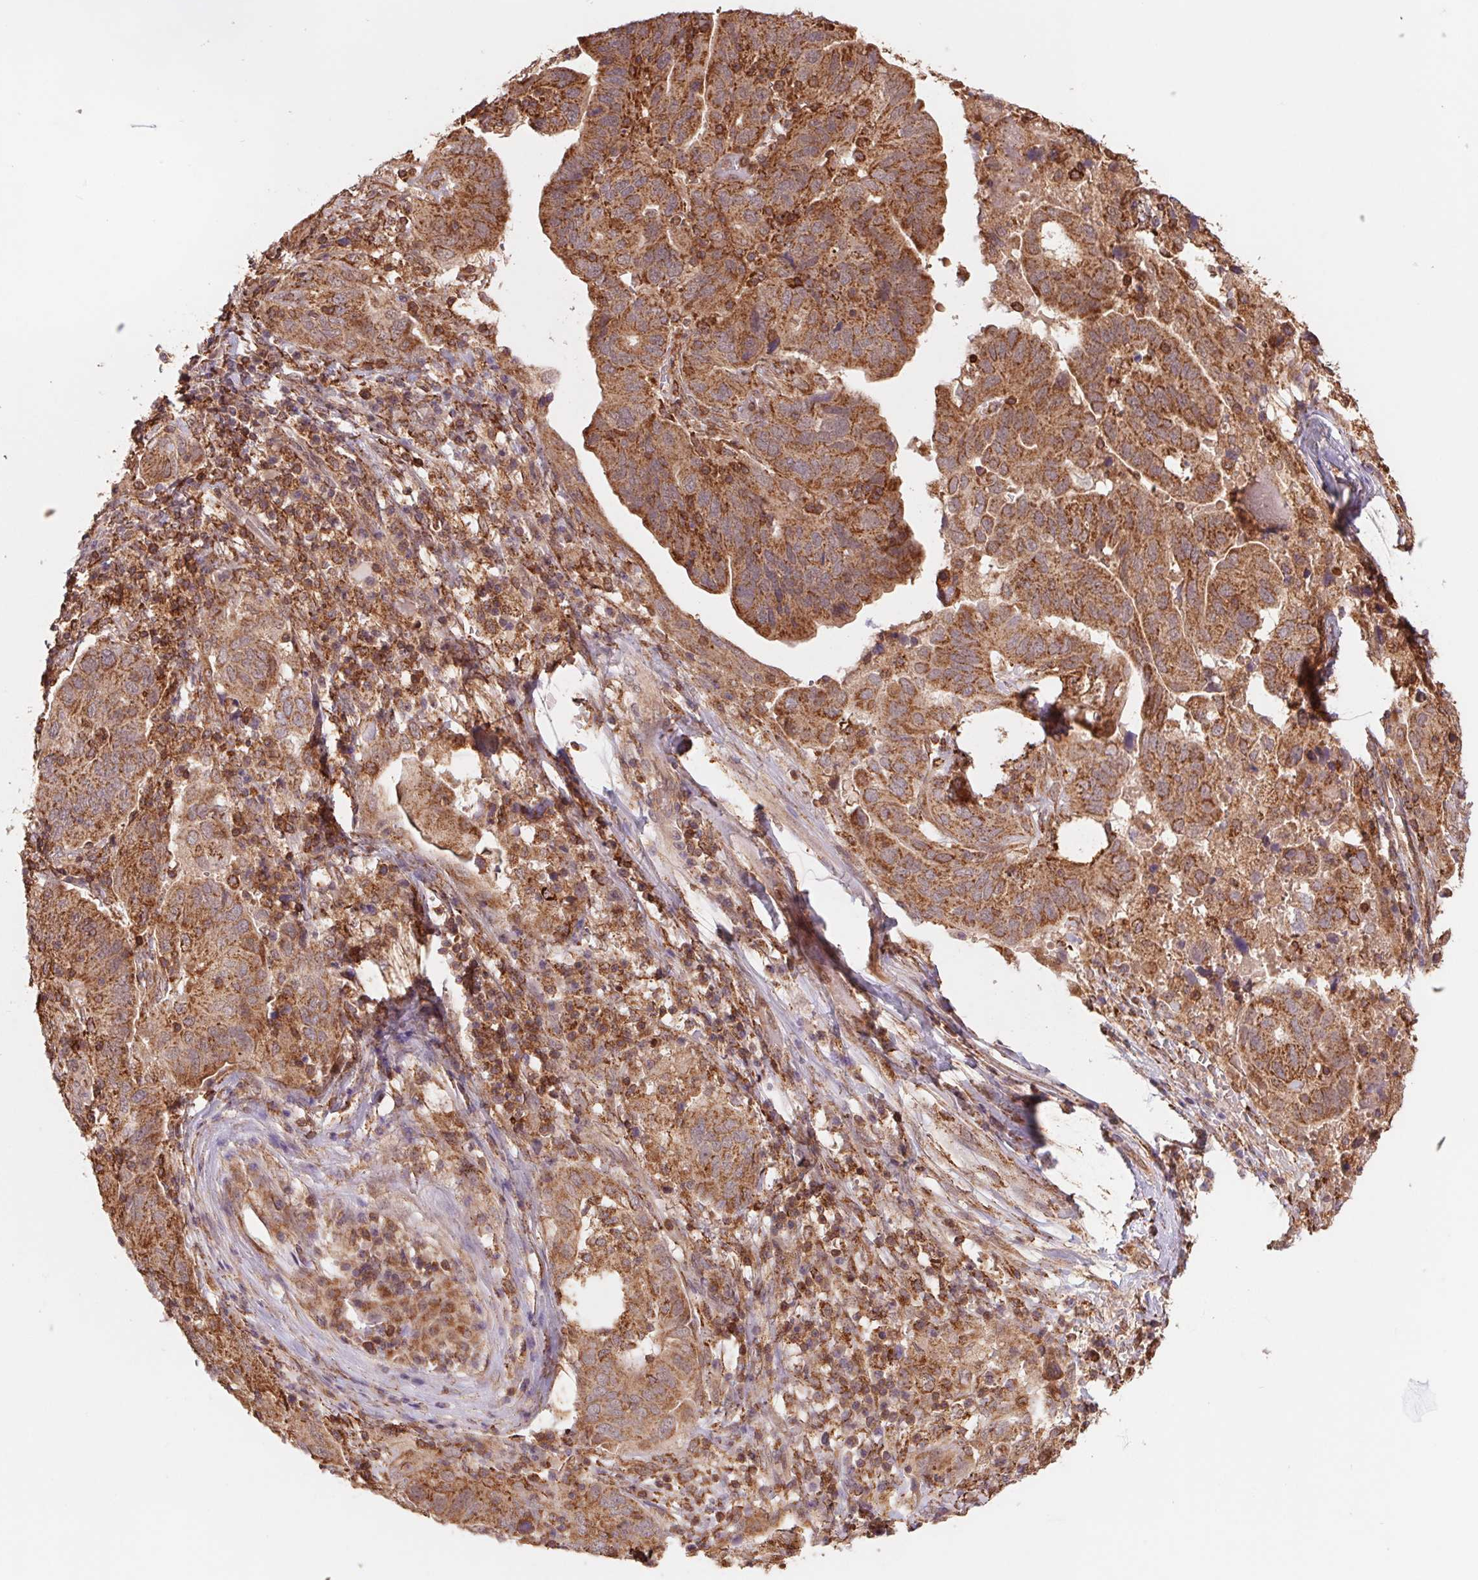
{"staining": {"intensity": "moderate", "quantity": ">75%", "location": "cytoplasmic/membranous"}, "tissue": "ovarian cancer", "cell_type": "Tumor cells", "image_type": "cancer", "snomed": [{"axis": "morphology", "description": "Cystadenocarcinoma, serous, NOS"}, {"axis": "topography", "description": "Ovary"}], "caption": "Immunohistochemistry (IHC) of ovarian cancer shows medium levels of moderate cytoplasmic/membranous staining in about >75% of tumor cells. Immunohistochemistry (IHC) stains the protein in brown and the nuclei are stained blue.", "gene": "URM1", "patient": {"sex": "female", "age": 79}}